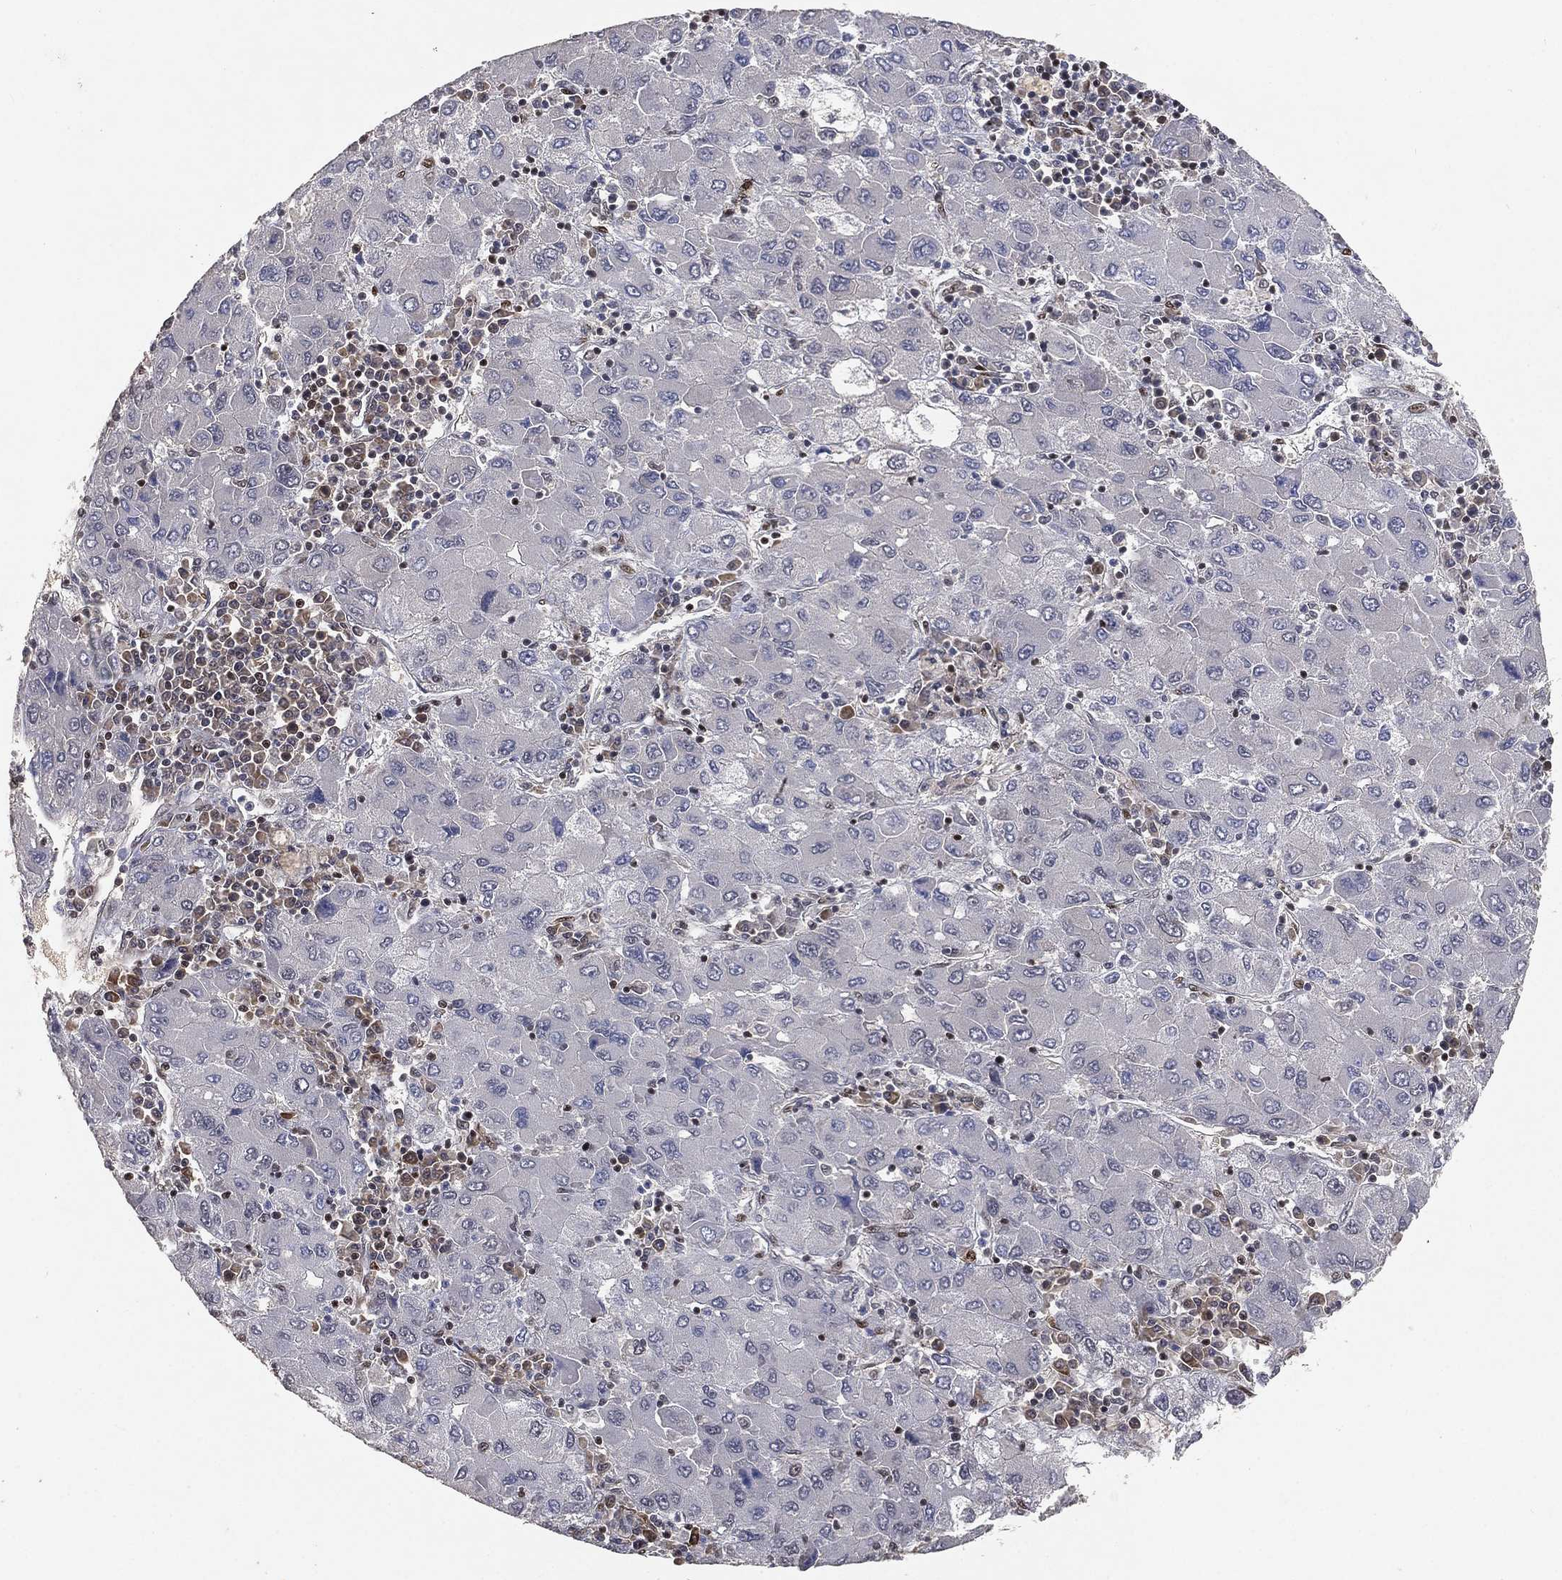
{"staining": {"intensity": "negative", "quantity": "none", "location": "none"}, "tissue": "liver cancer", "cell_type": "Tumor cells", "image_type": "cancer", "snomed": [{"axis": "morphology", "description": "Carcinoma, Hepatocellular, NOS"}, {"axis": "topography", "description": "Liver"}], "caption": "Immunohistochemical staining of human liver cancer (hepatocellular carcinoma) displays no significant expression in tumor cells.", "gene": "CRTC3", "patient": {"sex": "male", "age": 75}}